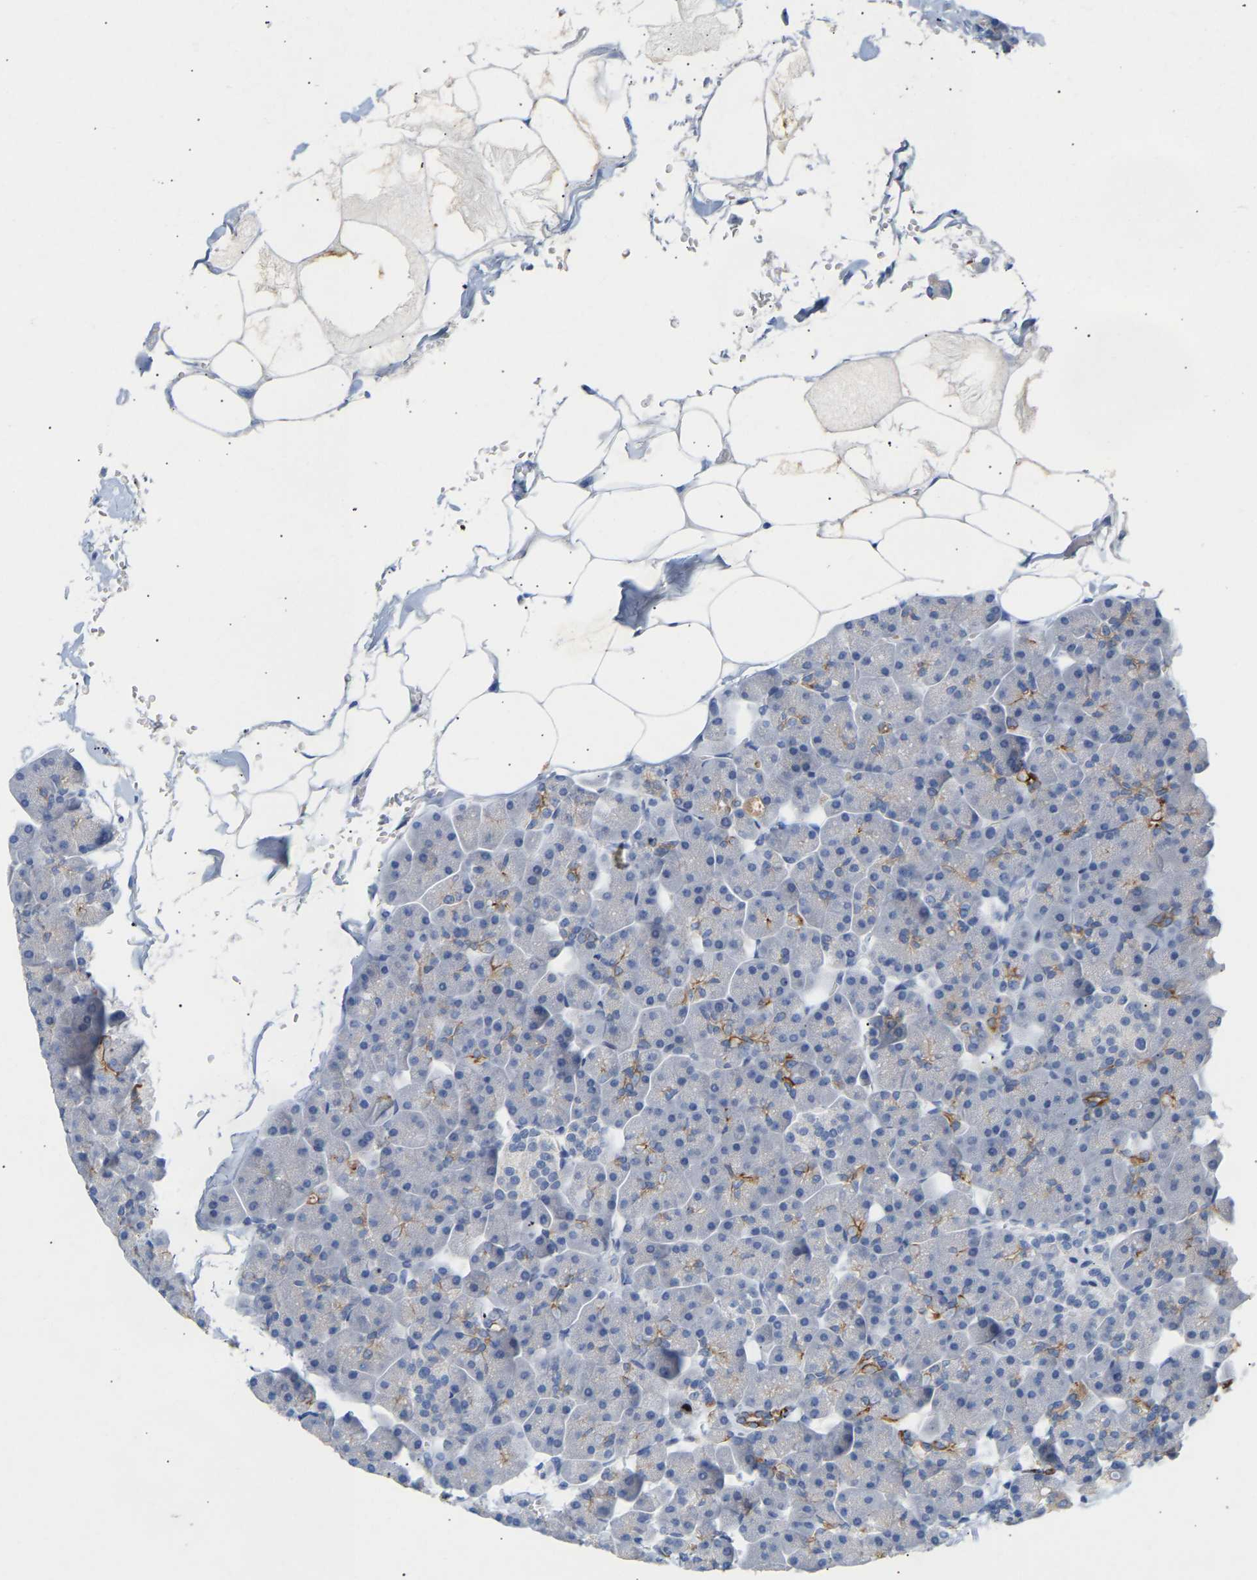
{"staining": {"intensity": "moderate", "quantity": "<25%", "location": "cytoplasmic/membranous"}, "tissue": "pancreas", "cell_type": "Exocrine glandular cells", "image_type": "normal", "snomed": [{"axis": "morphology", "description": "Normal tissue, NOS"}, {"axis": "topography", "description": "Pancreas"}], "caption": "Immunohistochemical staining of normal human pancreas shows <25% levels of moderate cytoplasmic/membranous protein expression in about <25% of exocrine glandular cells. (IHC, brightfield microscopy, high magnification).", "gene": "PEX1", "patient": {"sex": "male", "age": 35}}